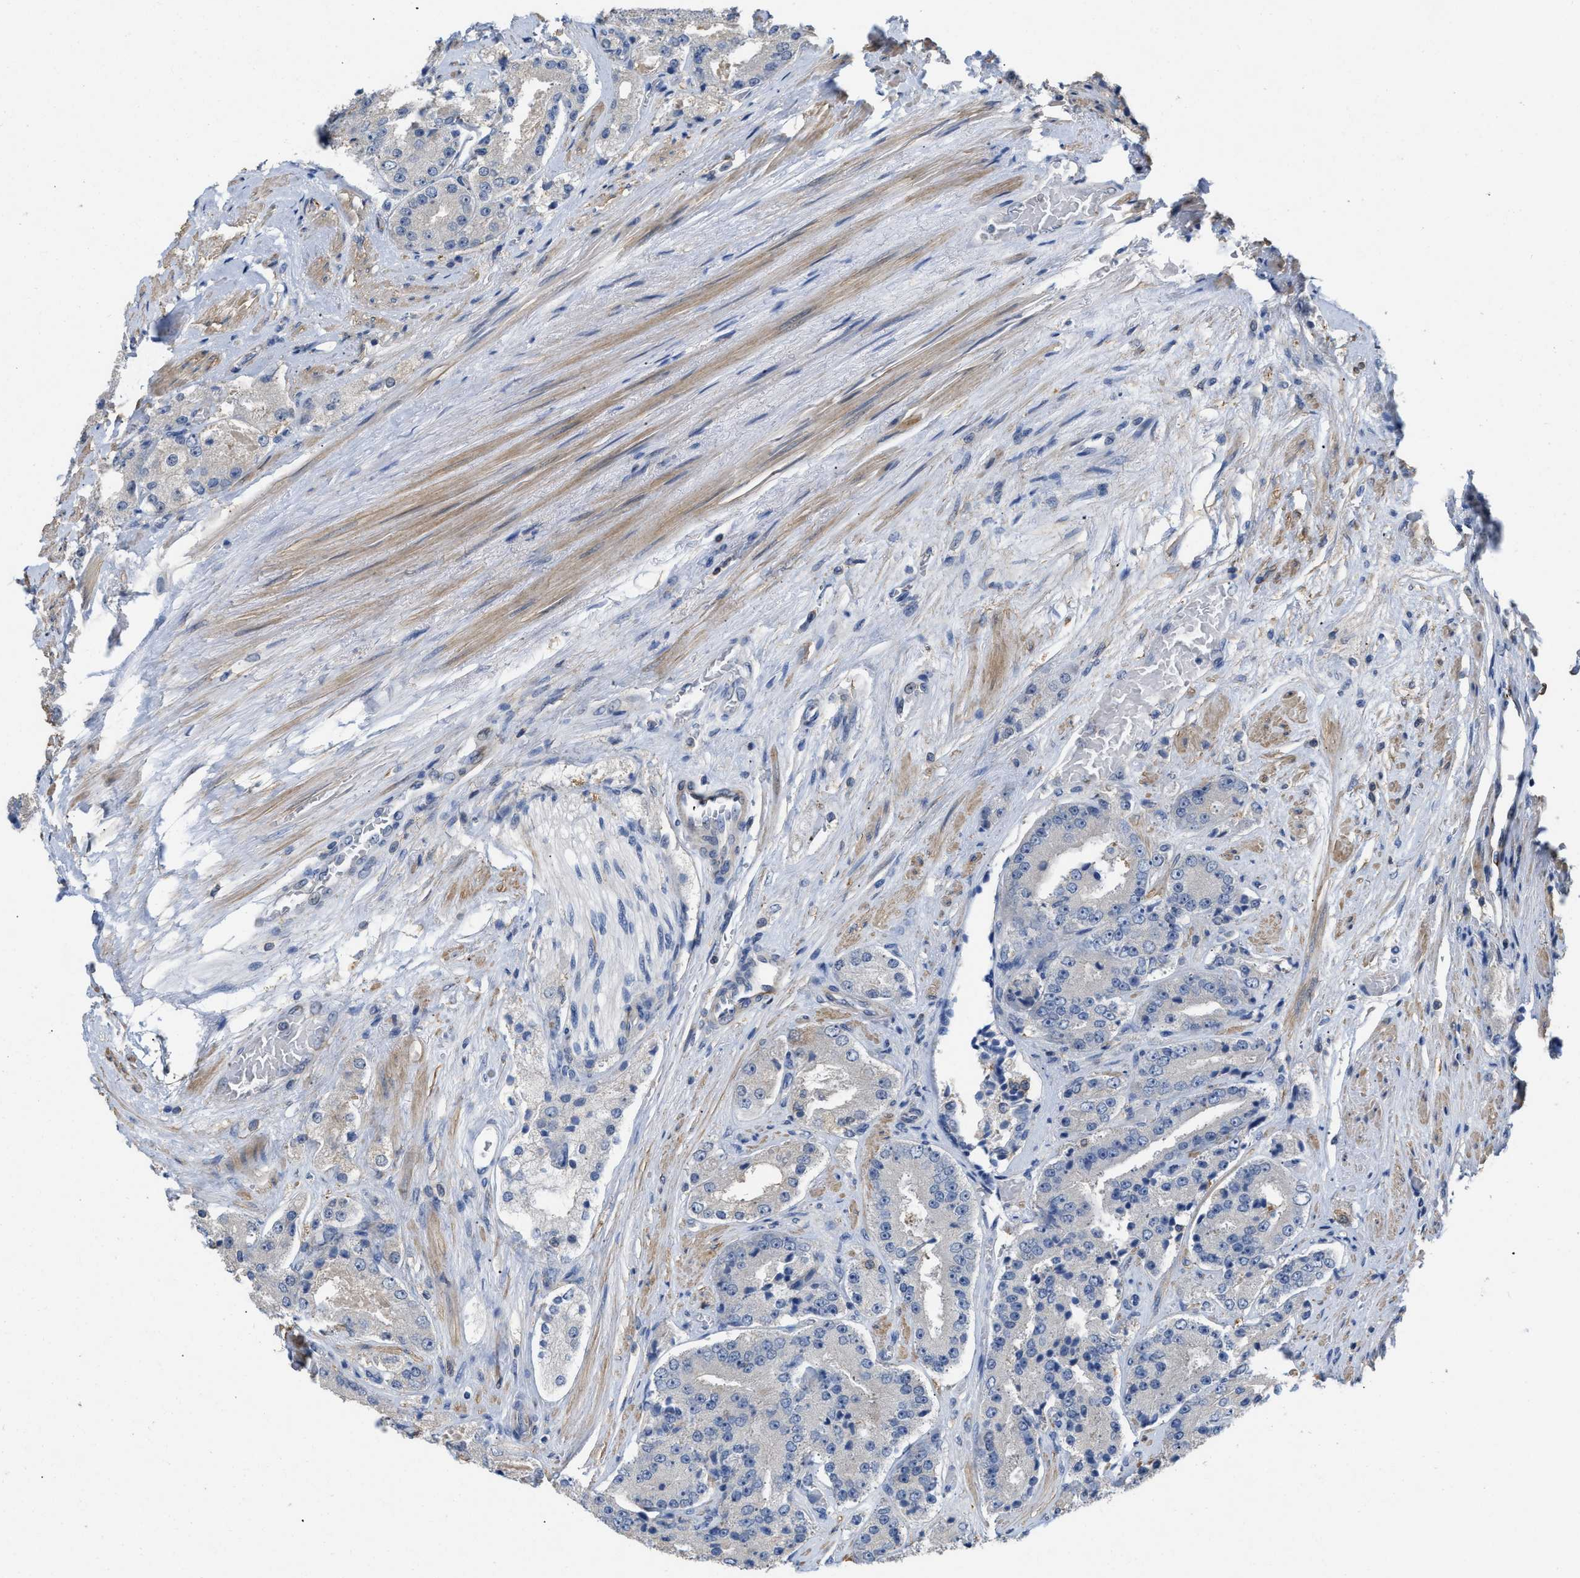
{"staining": {"intensity": "negative", "quantity": "none", "location": "none"}, "tissue": "prostate cancer", "cell_type": "Tumor cells", "image_type": "cancer", "snomed": [{"axis": "morphology", "description": "Adenocarcinoma, High grade"}, {"axis": "topography", "description": "Prostate"}], "caption": "A histopathology image of human adenocarcinoma (high-grade) (prostate) is negative for staining in tumor cells.", "gene": "TMEM131", "patient": {"sex": "male", "age": 65}}